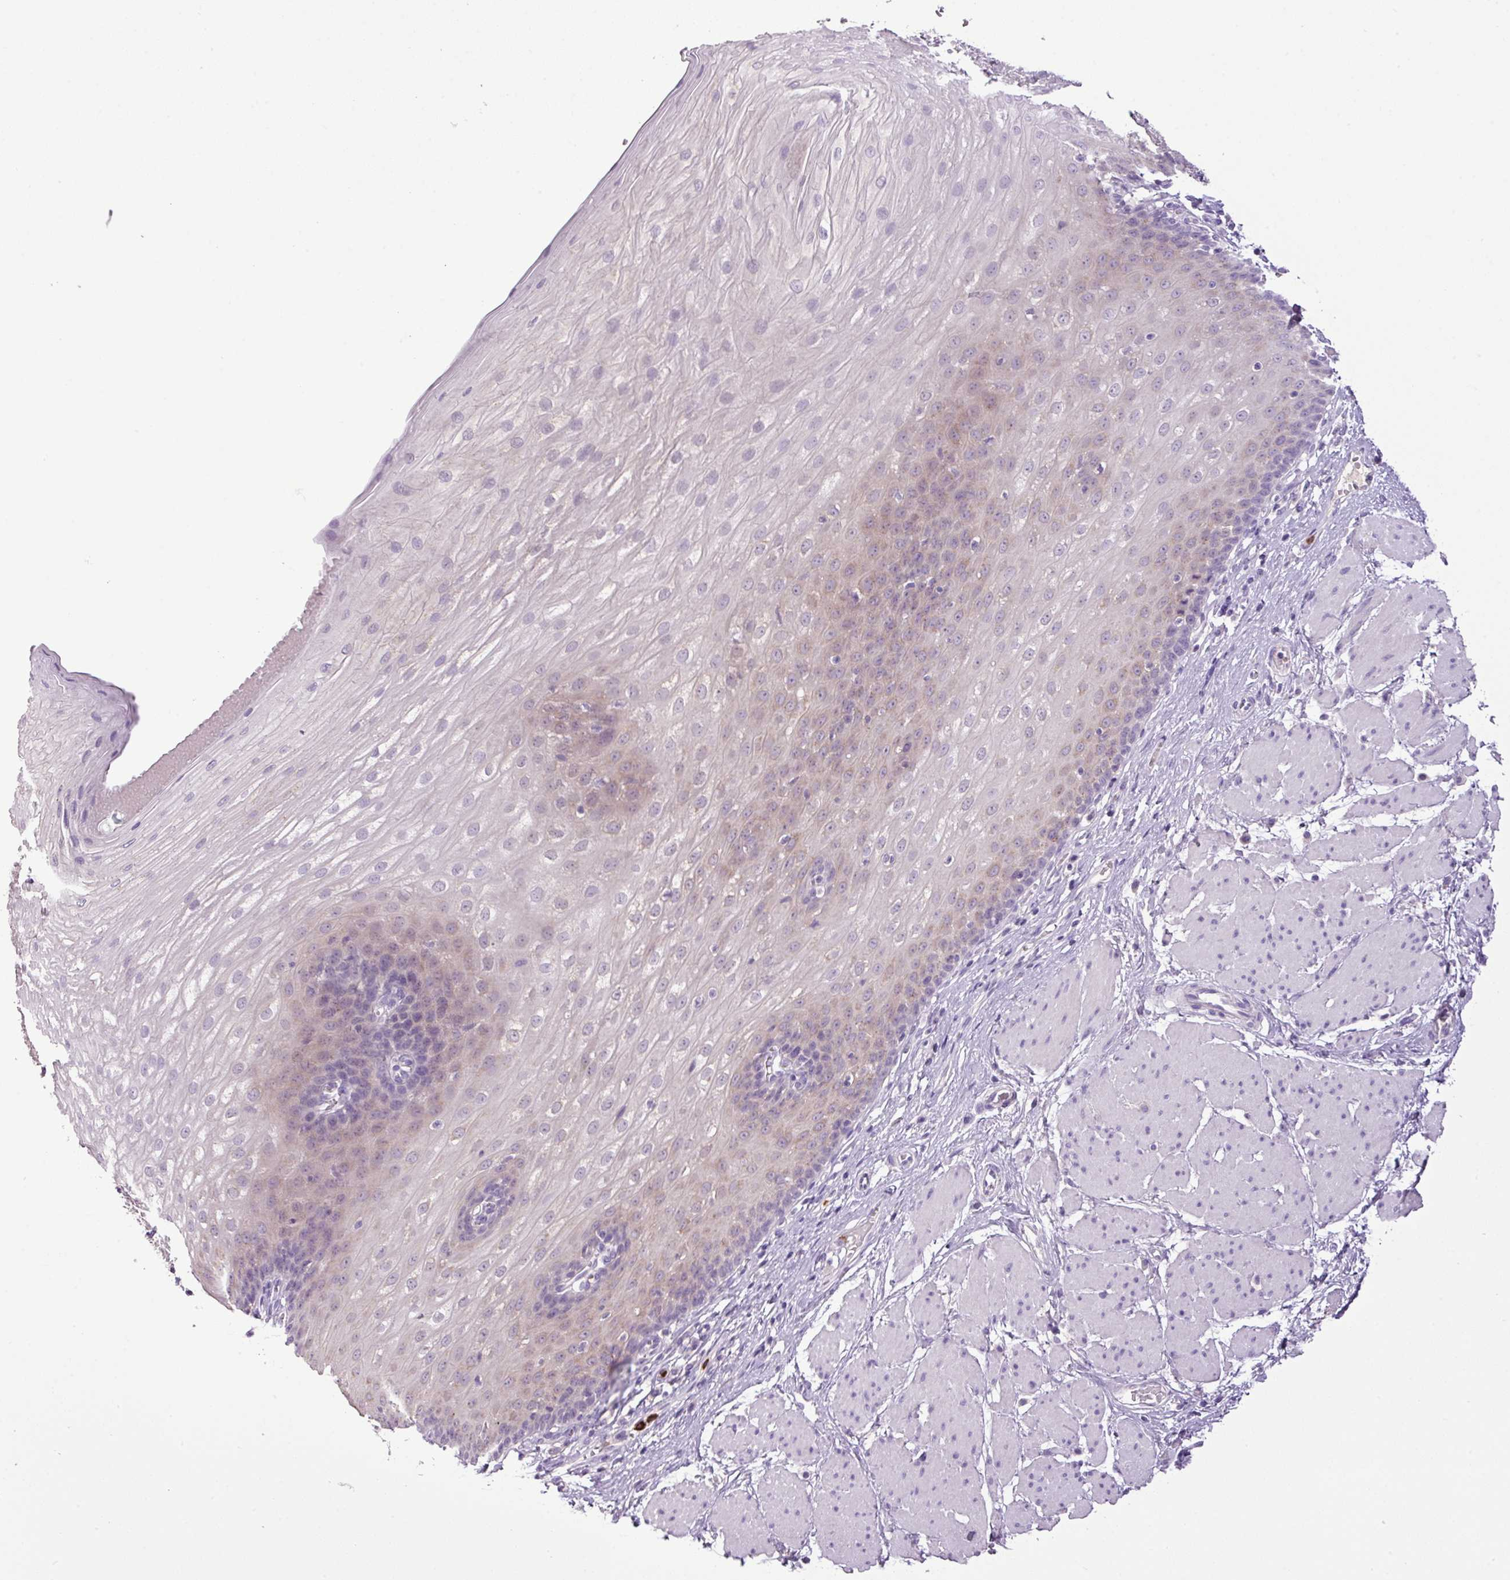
{"staining": {"intensity": "weak", "quantity": "<25%", "location": "cytoplasmic/membranous,nuclear"}, "tissue": "esophagus", "cell_type": "Squamous epithelial cells", "image_type": "normal", "snomed": [{"axis": "morphology", "description": "Normal tissue, NOS"}, {"axis": "topography", "description": "Esophagus"}], "caption": "IHC image of unremarkable esophagus: human esophagus stained with DAB shows no significant protein staining in squamous epithelial cells.", "gene": "HTR3E", "patient": {"sex": "male", "age": 69}}